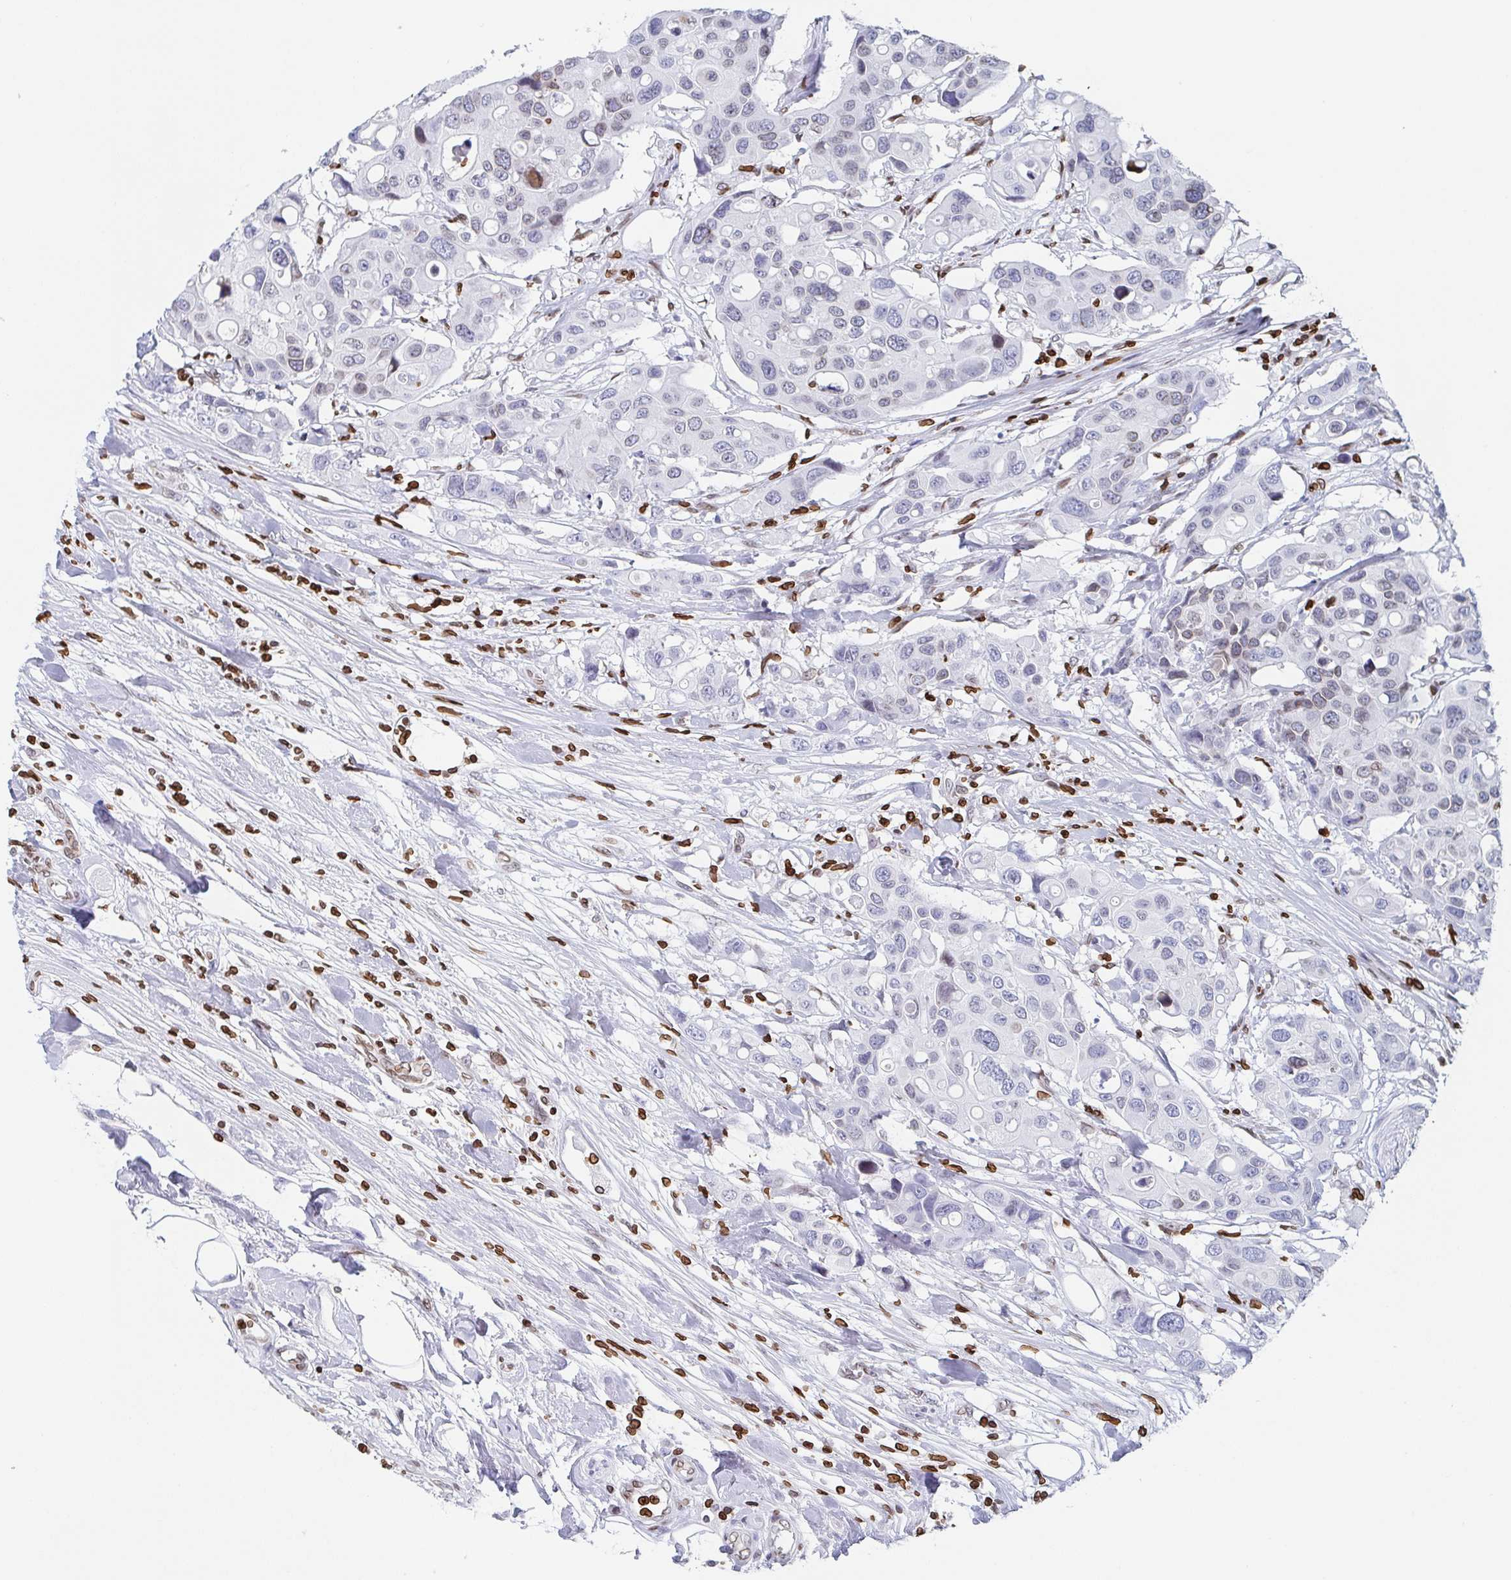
{"staining": {"intensity": "negative", "quantity": "none", "location": "none"}, "tissue": "colorectal cancer", "cell_type": "Tumor cells", "image_type": "cancer", "snomed": [{"axis": "morphology", "description": "Adenocarcinoma, NOS"}, {"axis": "topography", "description": "Colon"}], "caption": "Human colorectal adenocarcinoma stained for a protein using immunohistochemistry shows no staining in tumor cells.", "gene": "BTBD7", "patient": {"sex": "male", "age": 77}}